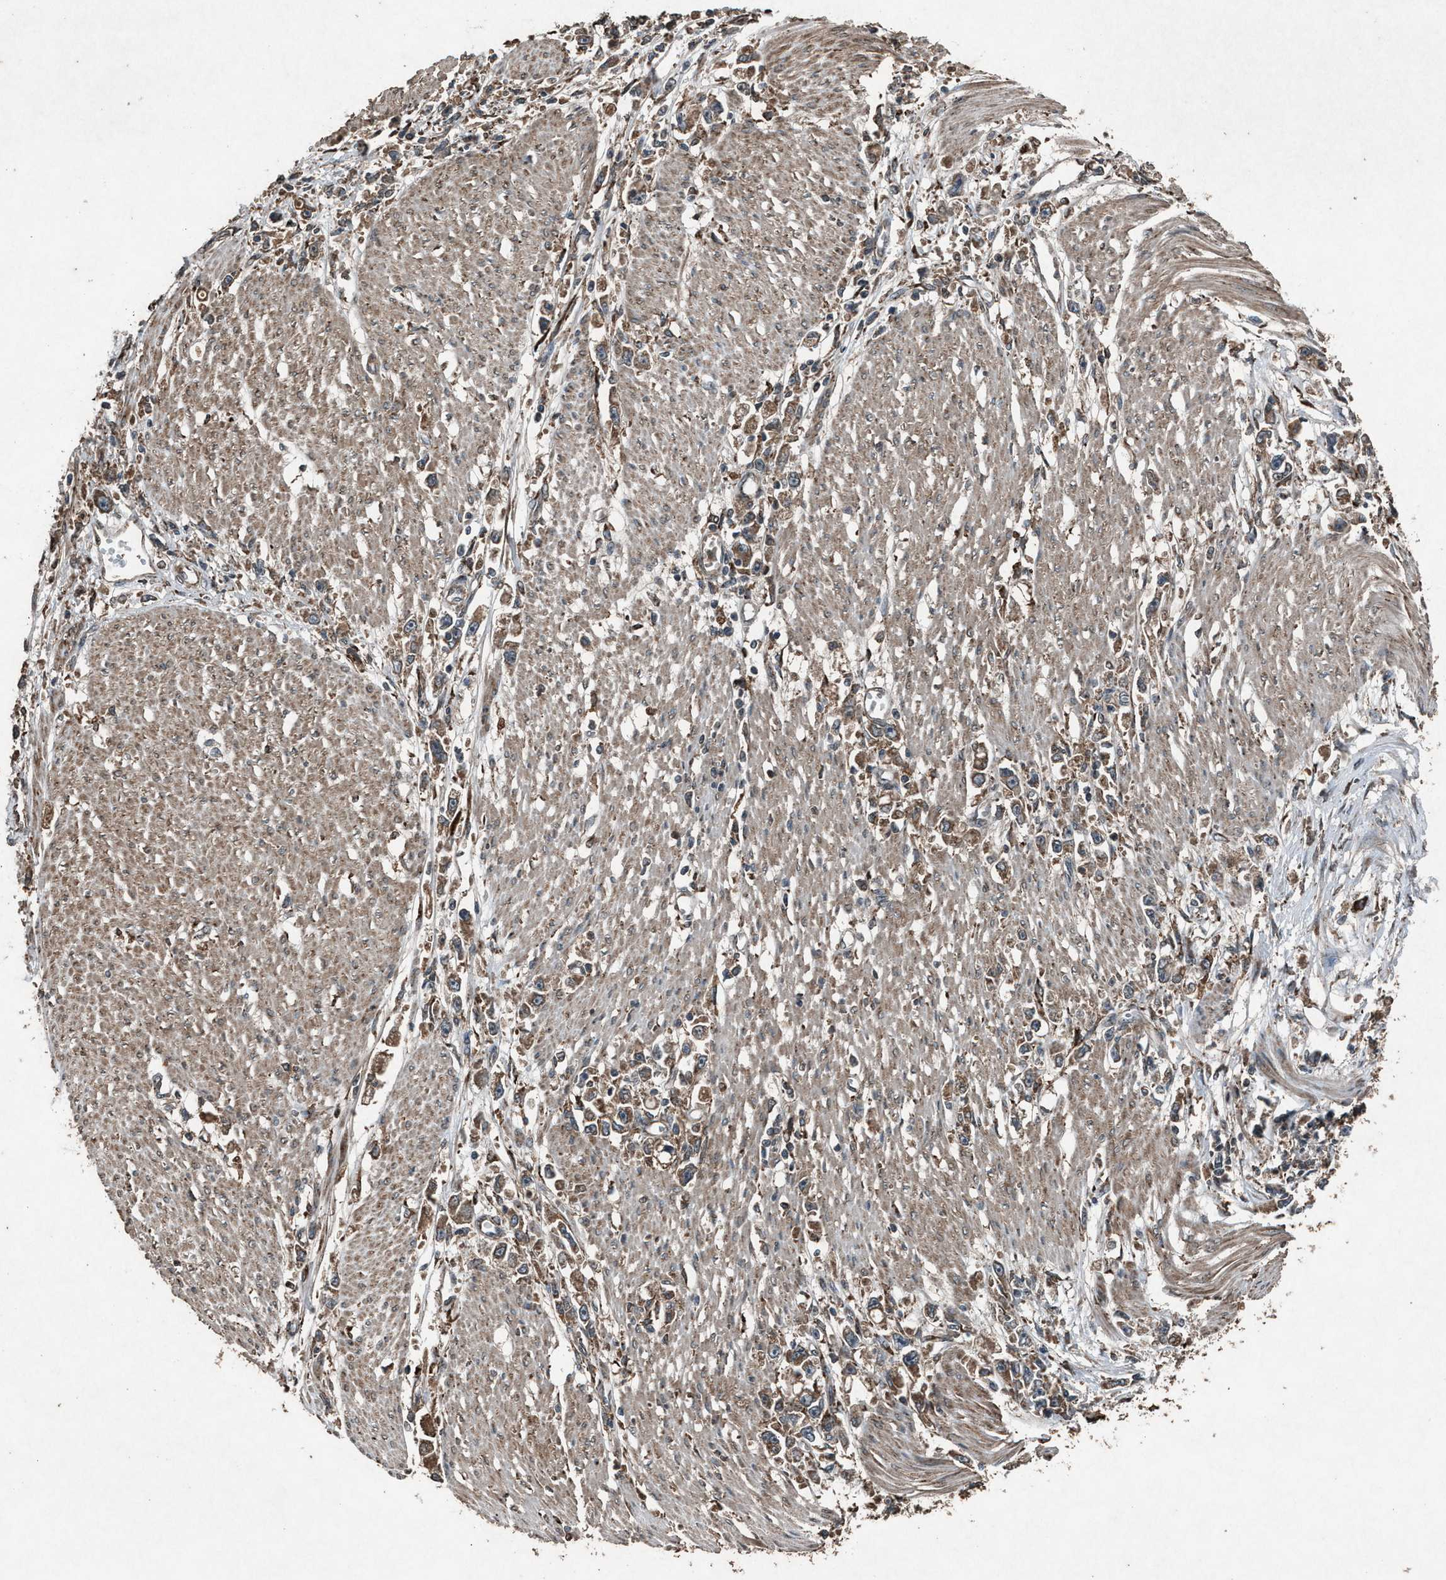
{"staining": {"intensity": "moderate", "quantity": ">75%", "location": "cytoplasmic/membranous"}, "tissue": "stomach cancer", "cell_type": "Tumor cells", "image_type": "cancer", "snomed": [{"axis": "morphology", "description": "Adenocarcinoma, NOS"}, {"axis": "topography", "description": "Stomach"}], "caption": "Immunohistochemistry image of neoplastic tissue: human stomach cancer (adenocarcinoma) stained using immunohistochemistry (IHC) displays medium levels of moderate protein expression localized specifically in the cytoplasmic/membranous of tumor cells, appearing as a cytoplasmic/membranous brown color.", "gene": "CALR", "patient": {"sex": "female", "age": 59}}